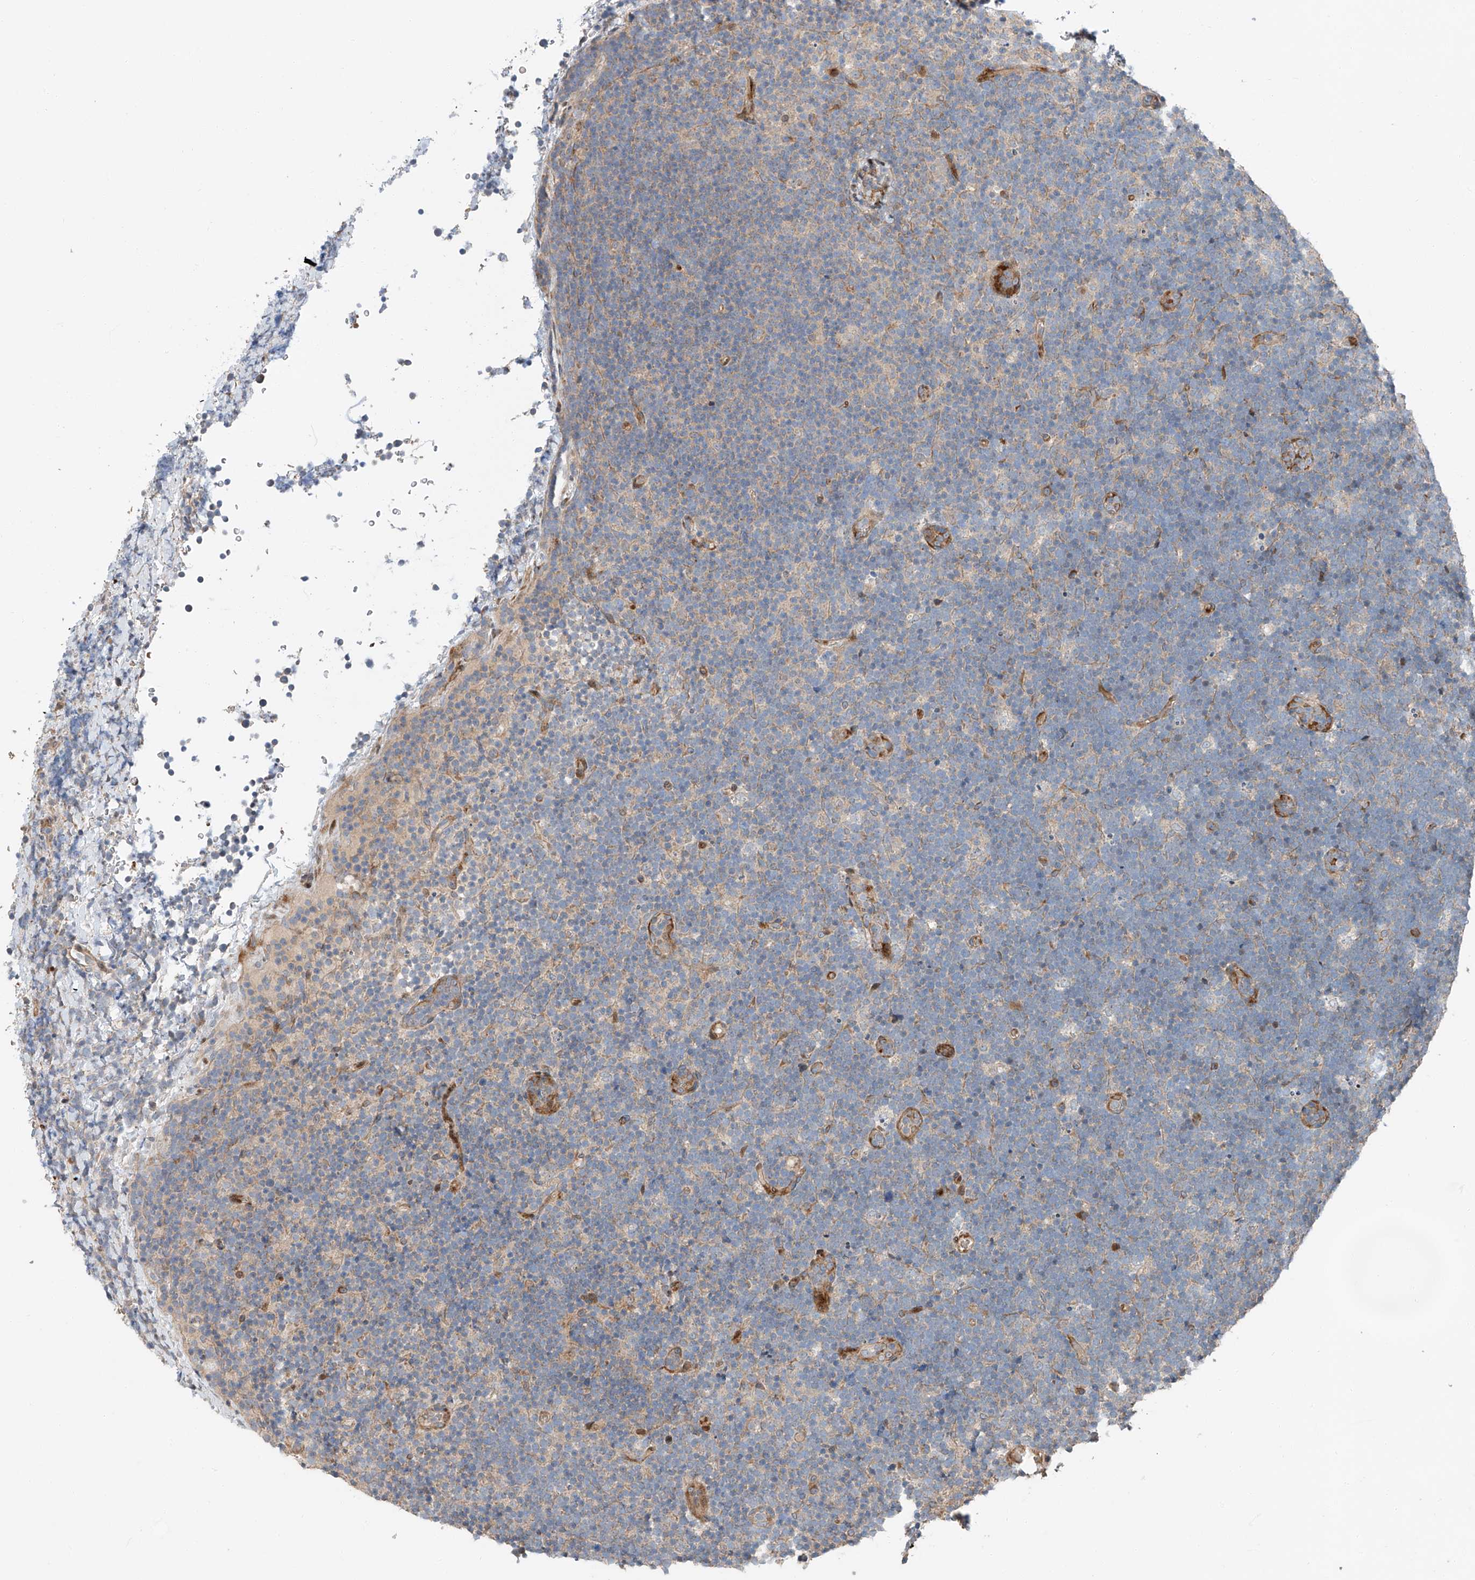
{"staining": {"intensity": "negative", "quantity": "none", "location": "none"}, "tissue": "lymphoma", "cell_type": "Tumor cells", "image_type": "cancer", "snomed": [{"axis": "morphology", "description": "Malignant lymphoma, non-Hodgkin's type, High grade"}, {"axis": "topography", "description": "Lymph node"}], "caption": "The histopathology image displays no significant positivity in tumor cells of lymphoma.", "gene": "USF3", "patient": {"sex": "male", "age": 13}}